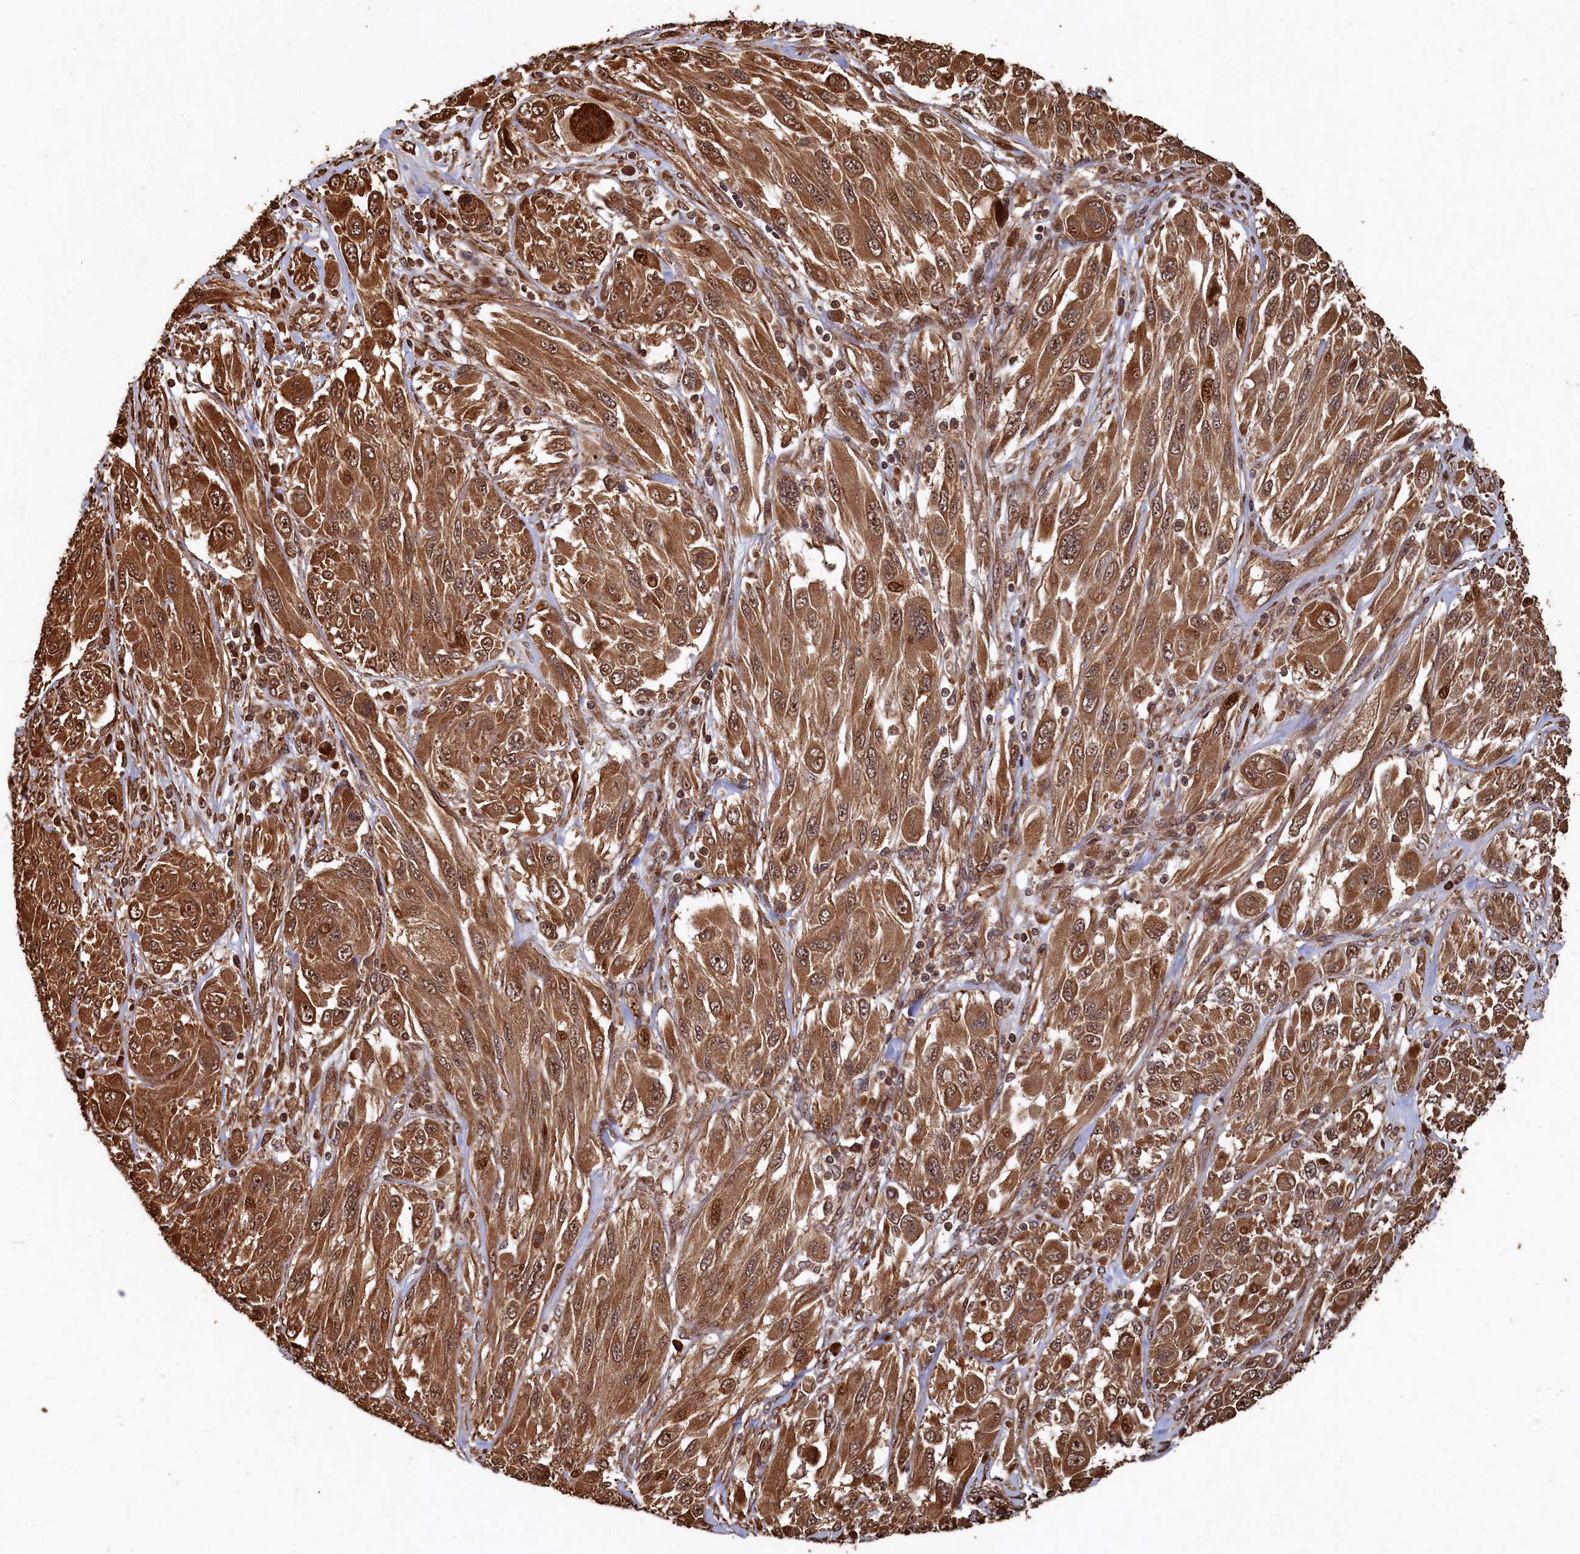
{"staining": {"intensity": "strong", "quantity": ">75%", "location": "cytoplasmic/membranous,nuclear"}, "tissue": "melanoma", "cell_type": "Tumor cells", "image_type": "cancer", "snomed": [{"axis": "morphology", "description": "Malignant melanoma, NOS"}, {"axis": "topography", "description": "Skin"}], "caption": "Tumor cells display high levels of strong cytoplasmic/membranous and nuclear staining in approximately >75% of cells in human melanoma. (DAB (3,3'-diaminobenzidine) = brown stain, brightfield microscopy at high magnification).", "gene": "PIGN", "patient": {"sex": "female", "age": 91}}